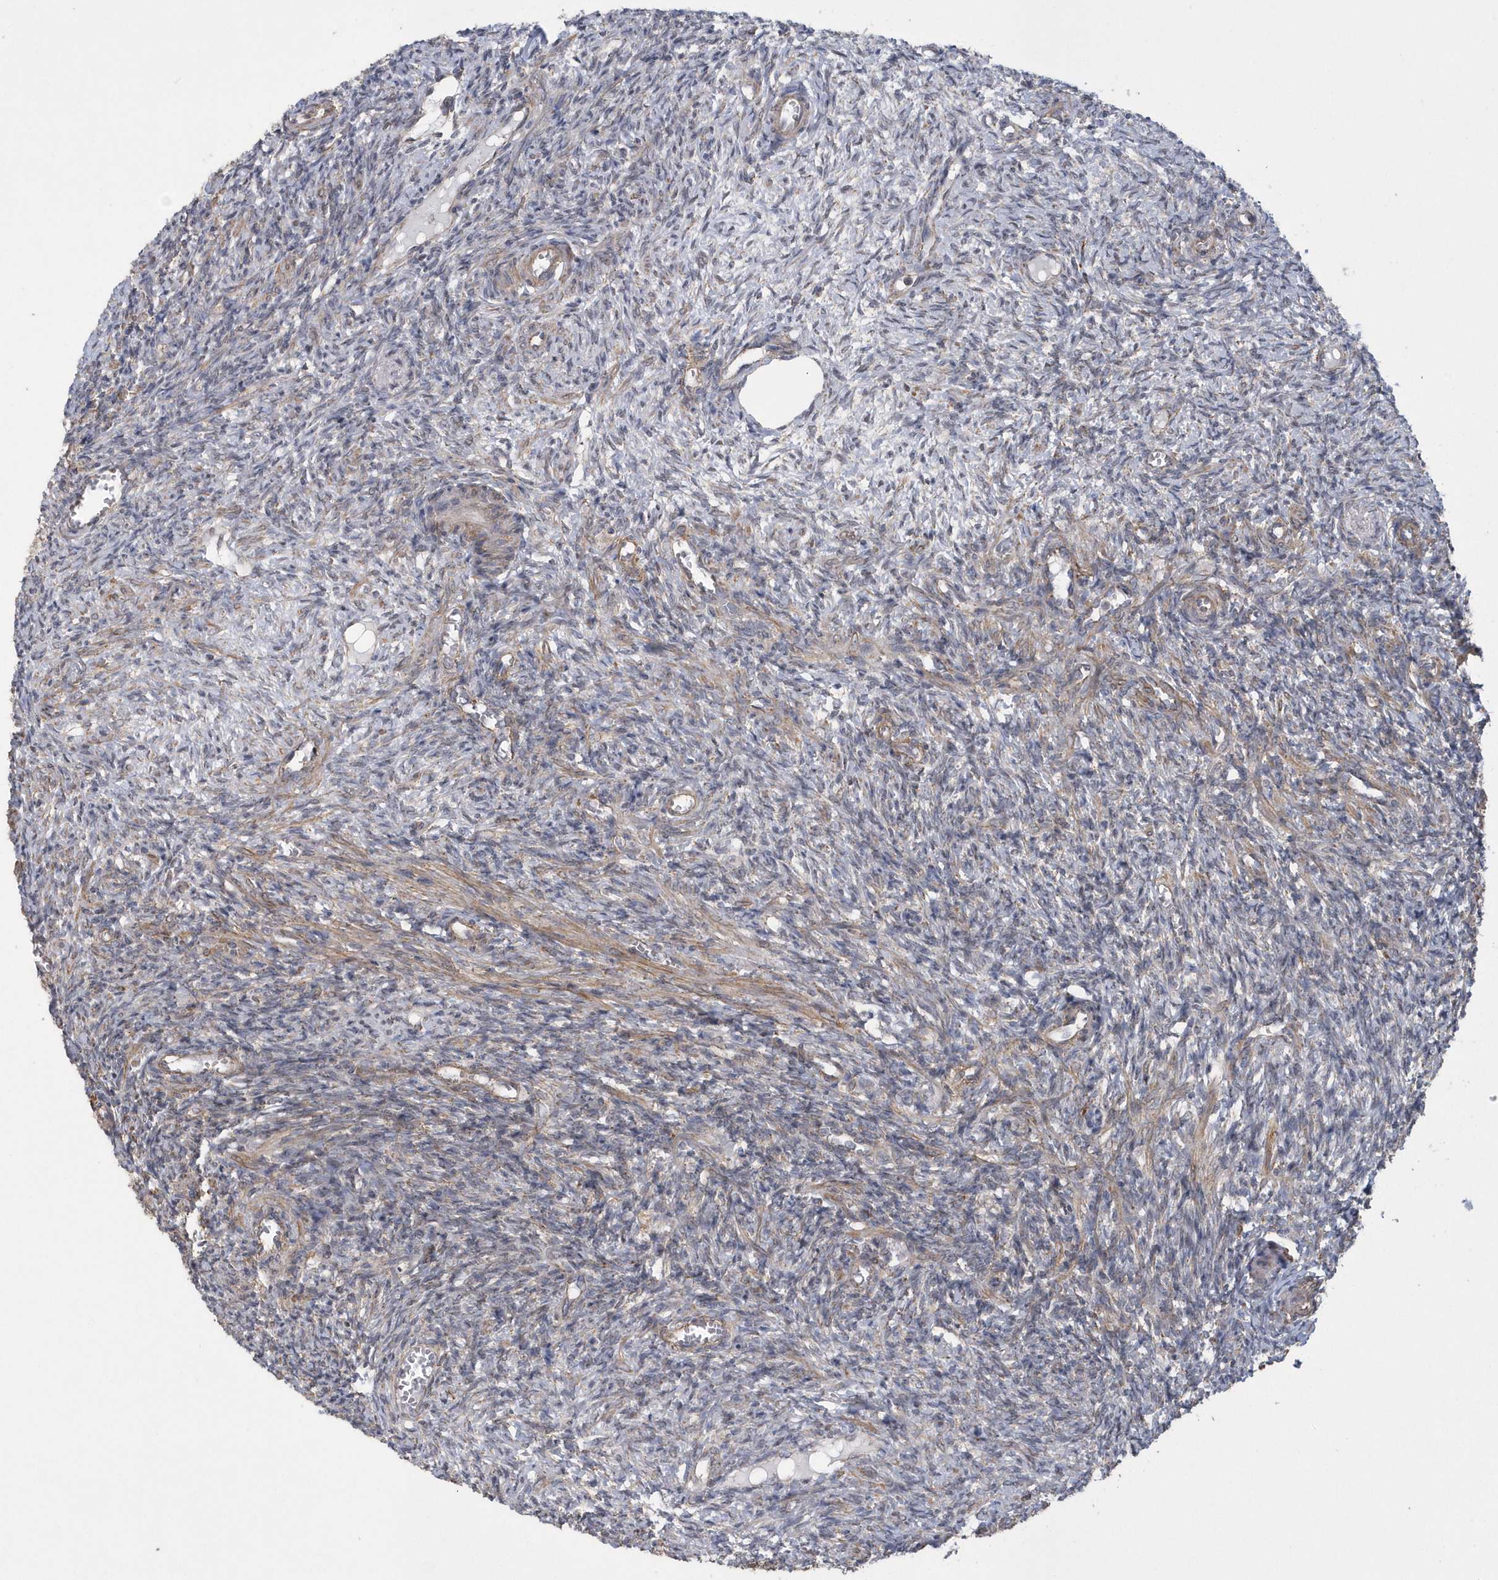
{"staining": {"intensity": "weak", "quantity": "<25%", "location": "cytoplasmic/membranous"}, "tissue": "ovary", "cell_type": "Ovarian stroma cells", "image_type": "normal", "snomed": [{"axis": "morphology", "description": "Normal tissue, NOS"}, {"axis": "topography", "description": "Ovary"}], "caption": "Ovarian stroma cells show no significant positivity in unremarkable ovary.", "gene": "SLX9", "patient": {"sex": "female", "age": 27}}